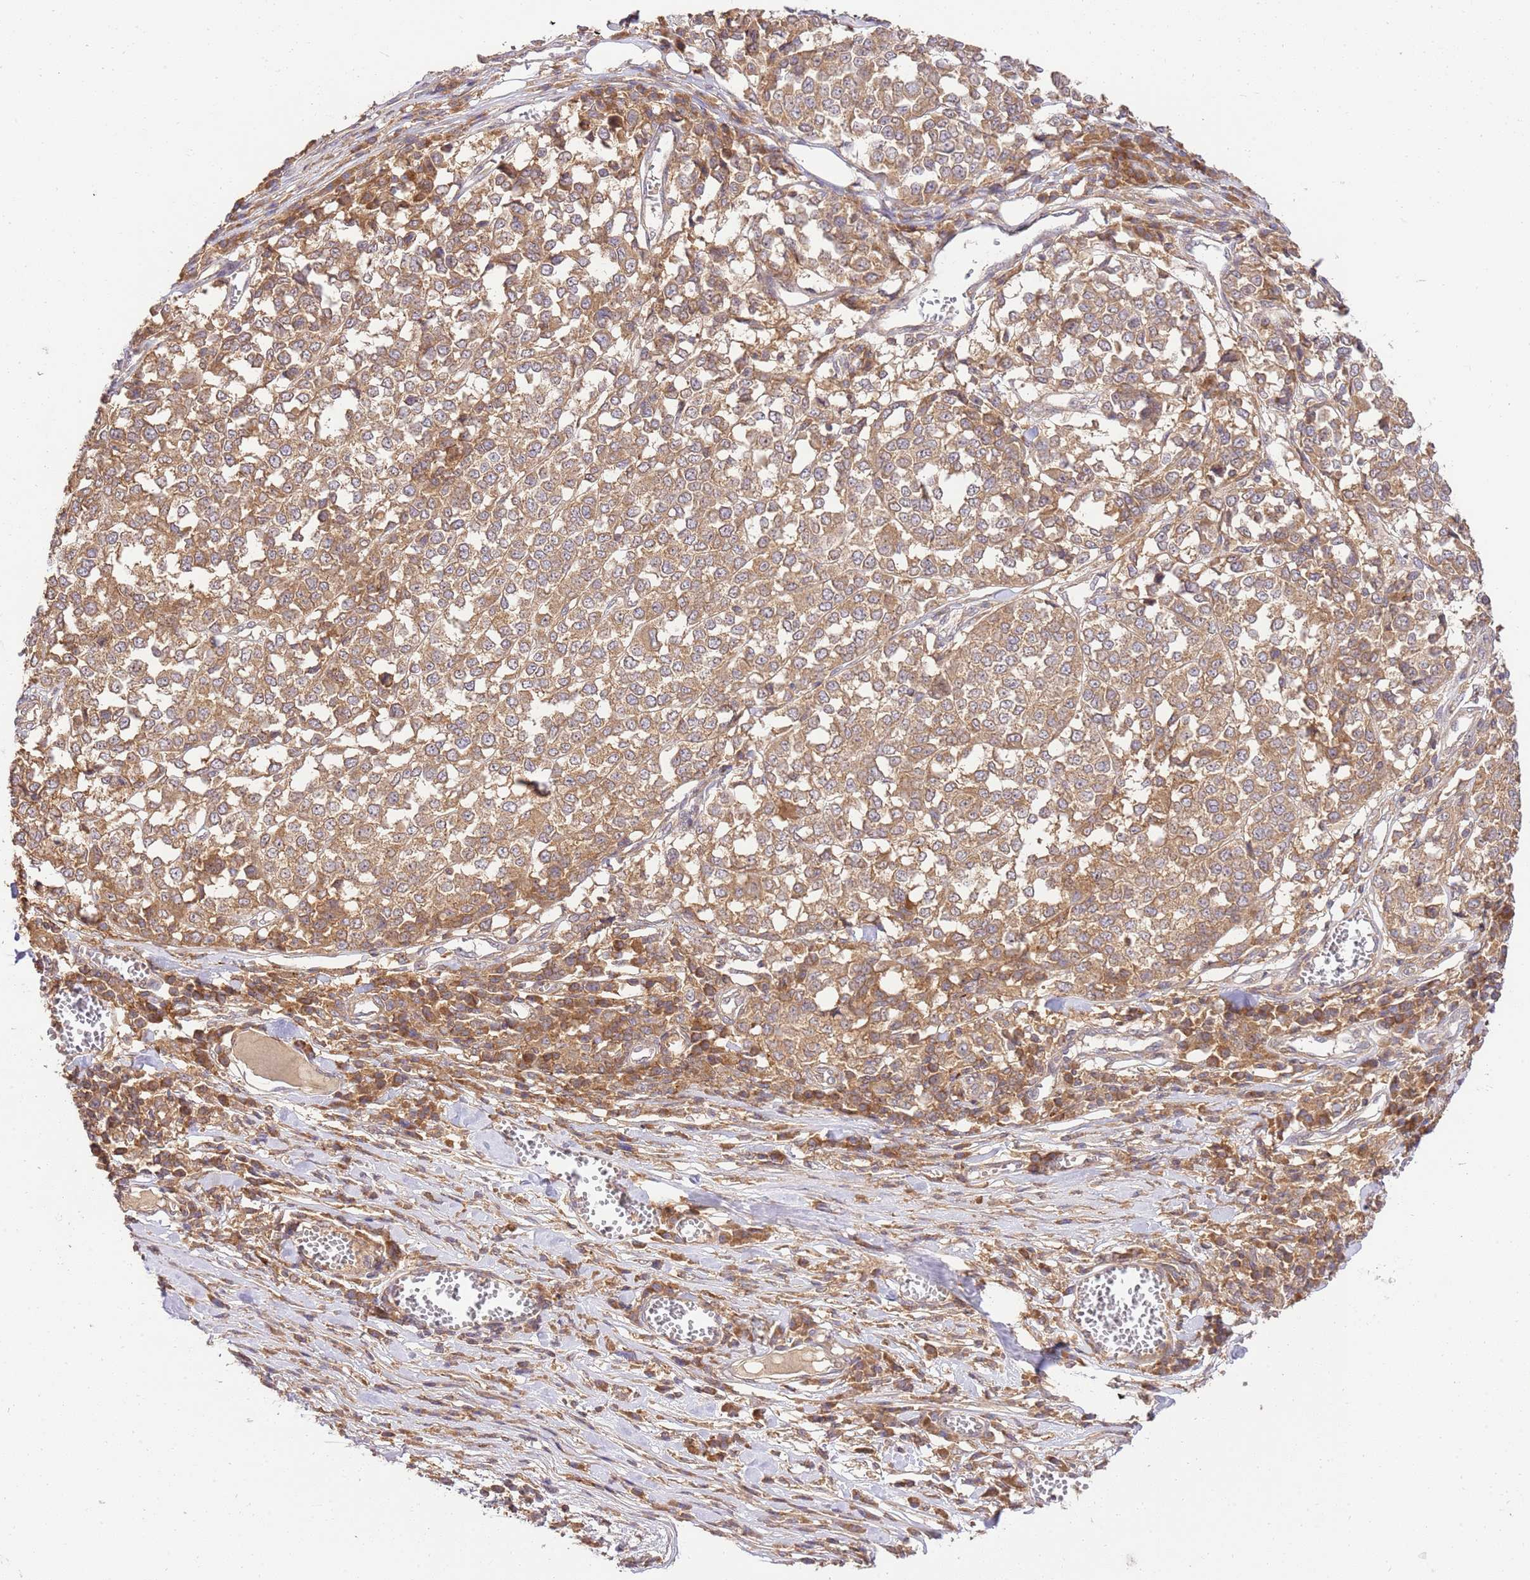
{"staining": {"intensity": "moderate", "quantity": ">75%", "location": "cytoplasmic/membranous"}, "tissue": "melanoma", "cell_type": "Tumor cells", "image_type": "cancer", "snomed": [{"axis": "morphology", "description": "Malignant melanoma, Metastatic site"}, {"axis": "topography", "description": "Lymph node"}], "caption": "DAB immunohistochemical staining of malignant melanoma (metastatic site) displays moderate cytoplasmic/membranous protein staining in about >75% of tumor cells.", "gene": "GAREM1", "patient": {"sex": "male", "age": 44}}